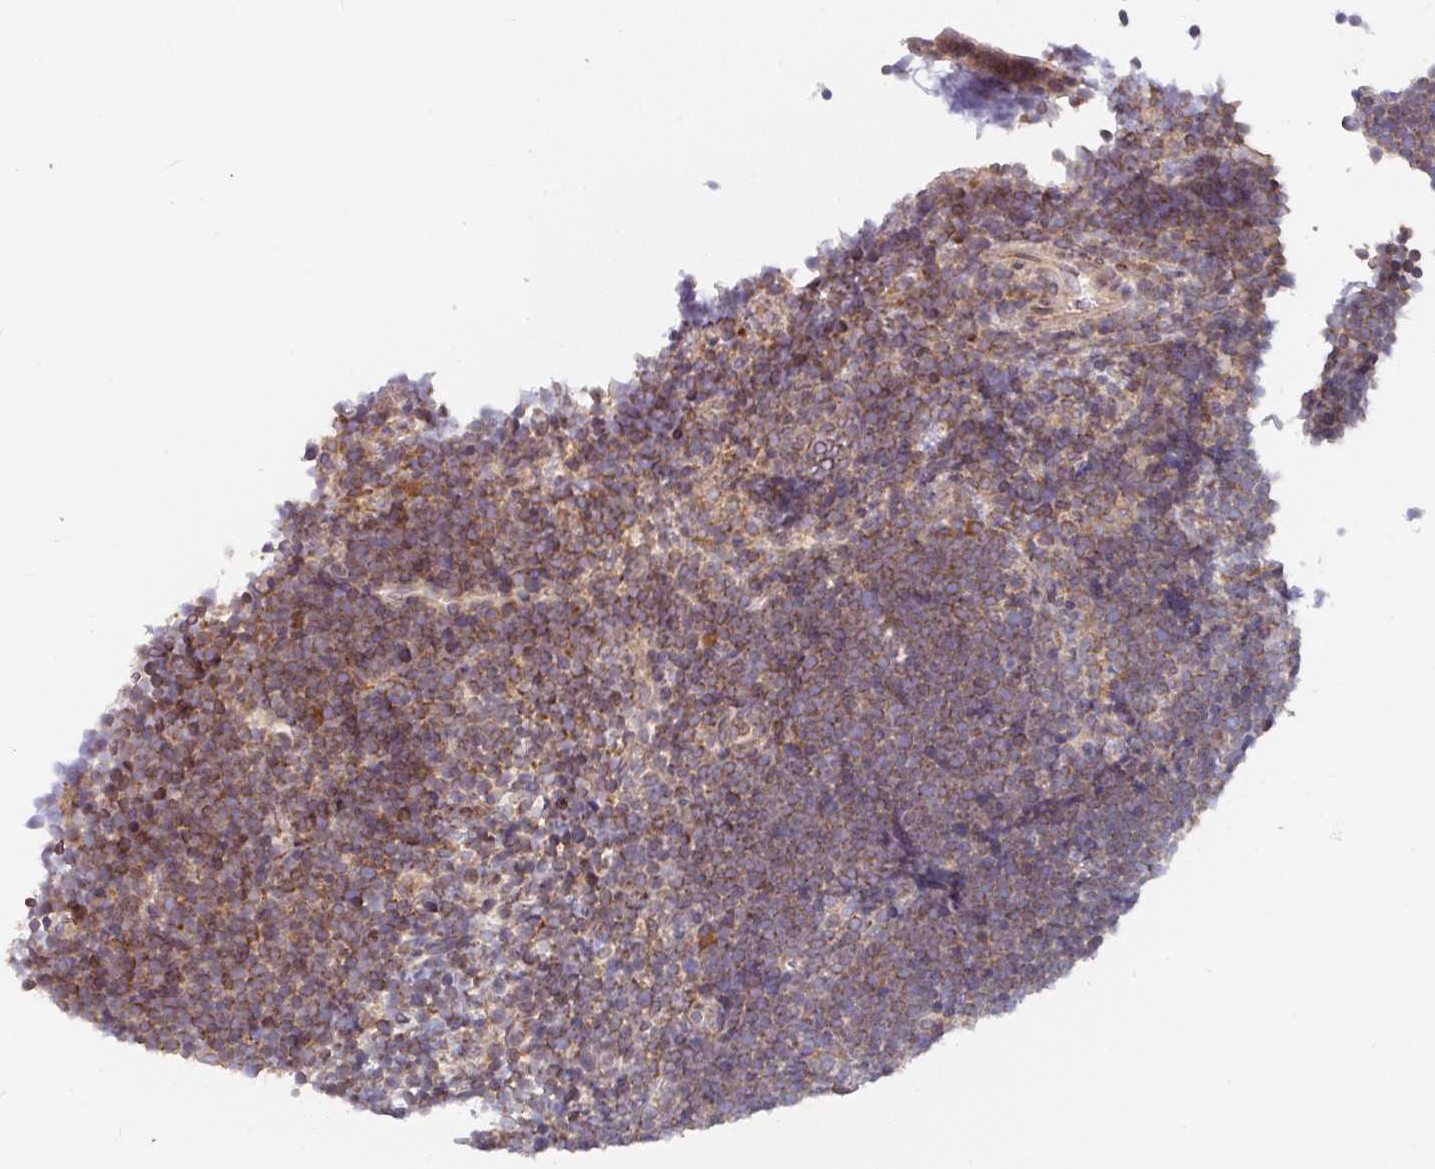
{"staining": {"intensity": "moderate", "quantity": ">75%", "location": "cytoplasmic/membranous"}, "tissue": "lymphoma", "cell_type": "Tumor cells", "image_type": "cancer", "snomed": [{"axis": "morphology", "description": "Malignant lymphoma, non-Hodgkin's type, High grade"}, {"axis": "topography", "description": "Lymph node"}], "caption": "IHC image of human lymphoma stained for a protein (brown), which displays medium levels of moderate cytoplasmic/membranous staining in approximately >75% of tumor cells.", "gene": "TAPT1", "patient": {"sex": "male", "age": 13}}